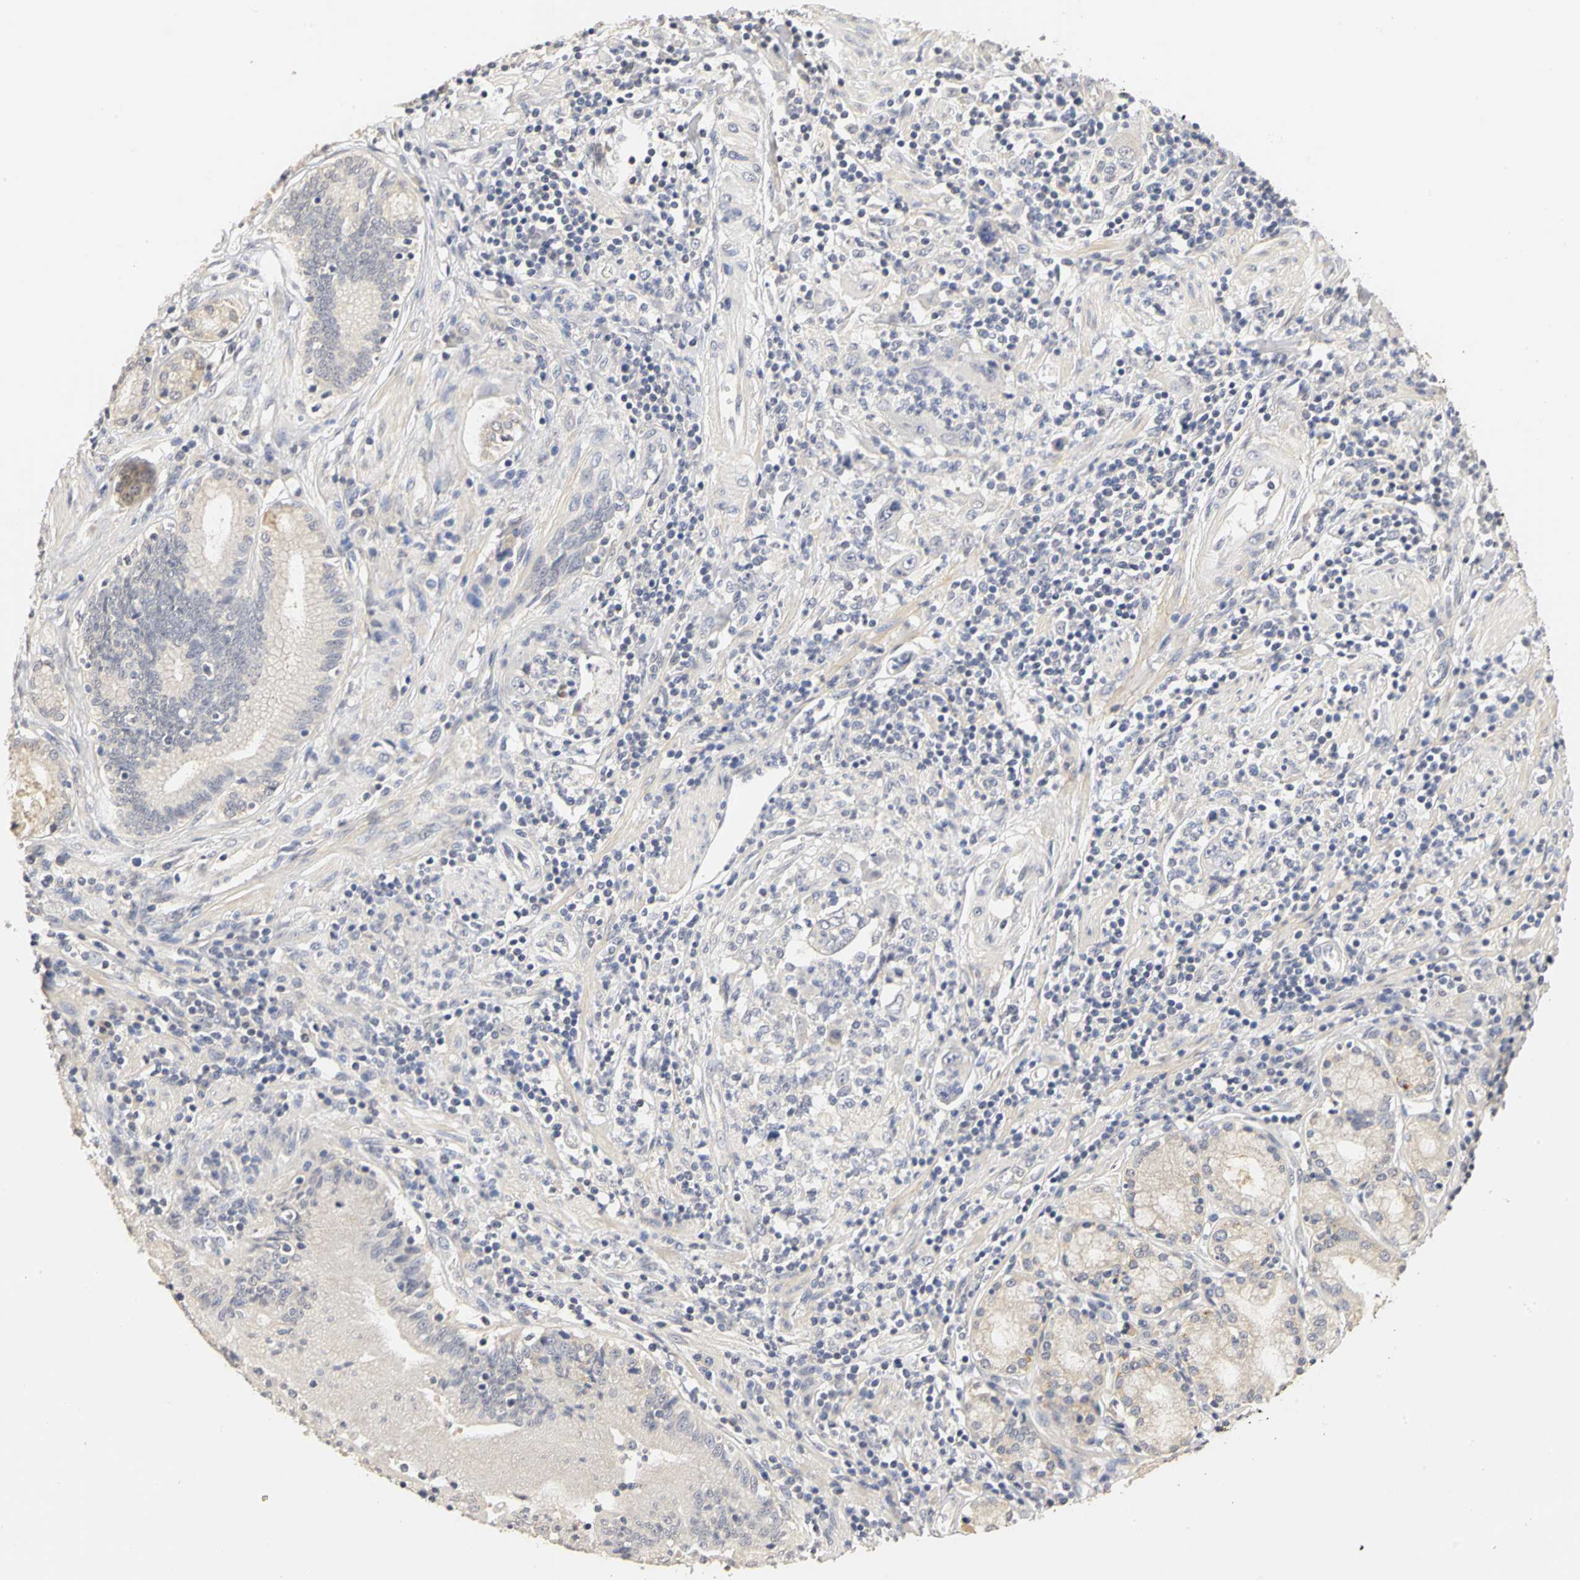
{"staining": {"intensity": "negative", "quantity": "none", "location": "none"}, "tissue": "pancreatic cancer", "cell_type": "Tumor cells", "image_type": "cancer", "snomed": [{"axis": "morphology", "description": "Adenocarcinoma, NOS"}, {"axis": "topography", "description": "Pancreas"}], "caption": "This histopathology image is of pancreatic cancer (adenocarcinoma) stained with IHC to label a protein in brown with the nuclei are counter-stained blue. There is no staining in tumor cells.", "gene": "PGR", "patient": {"sex": "female", "age": 48}}